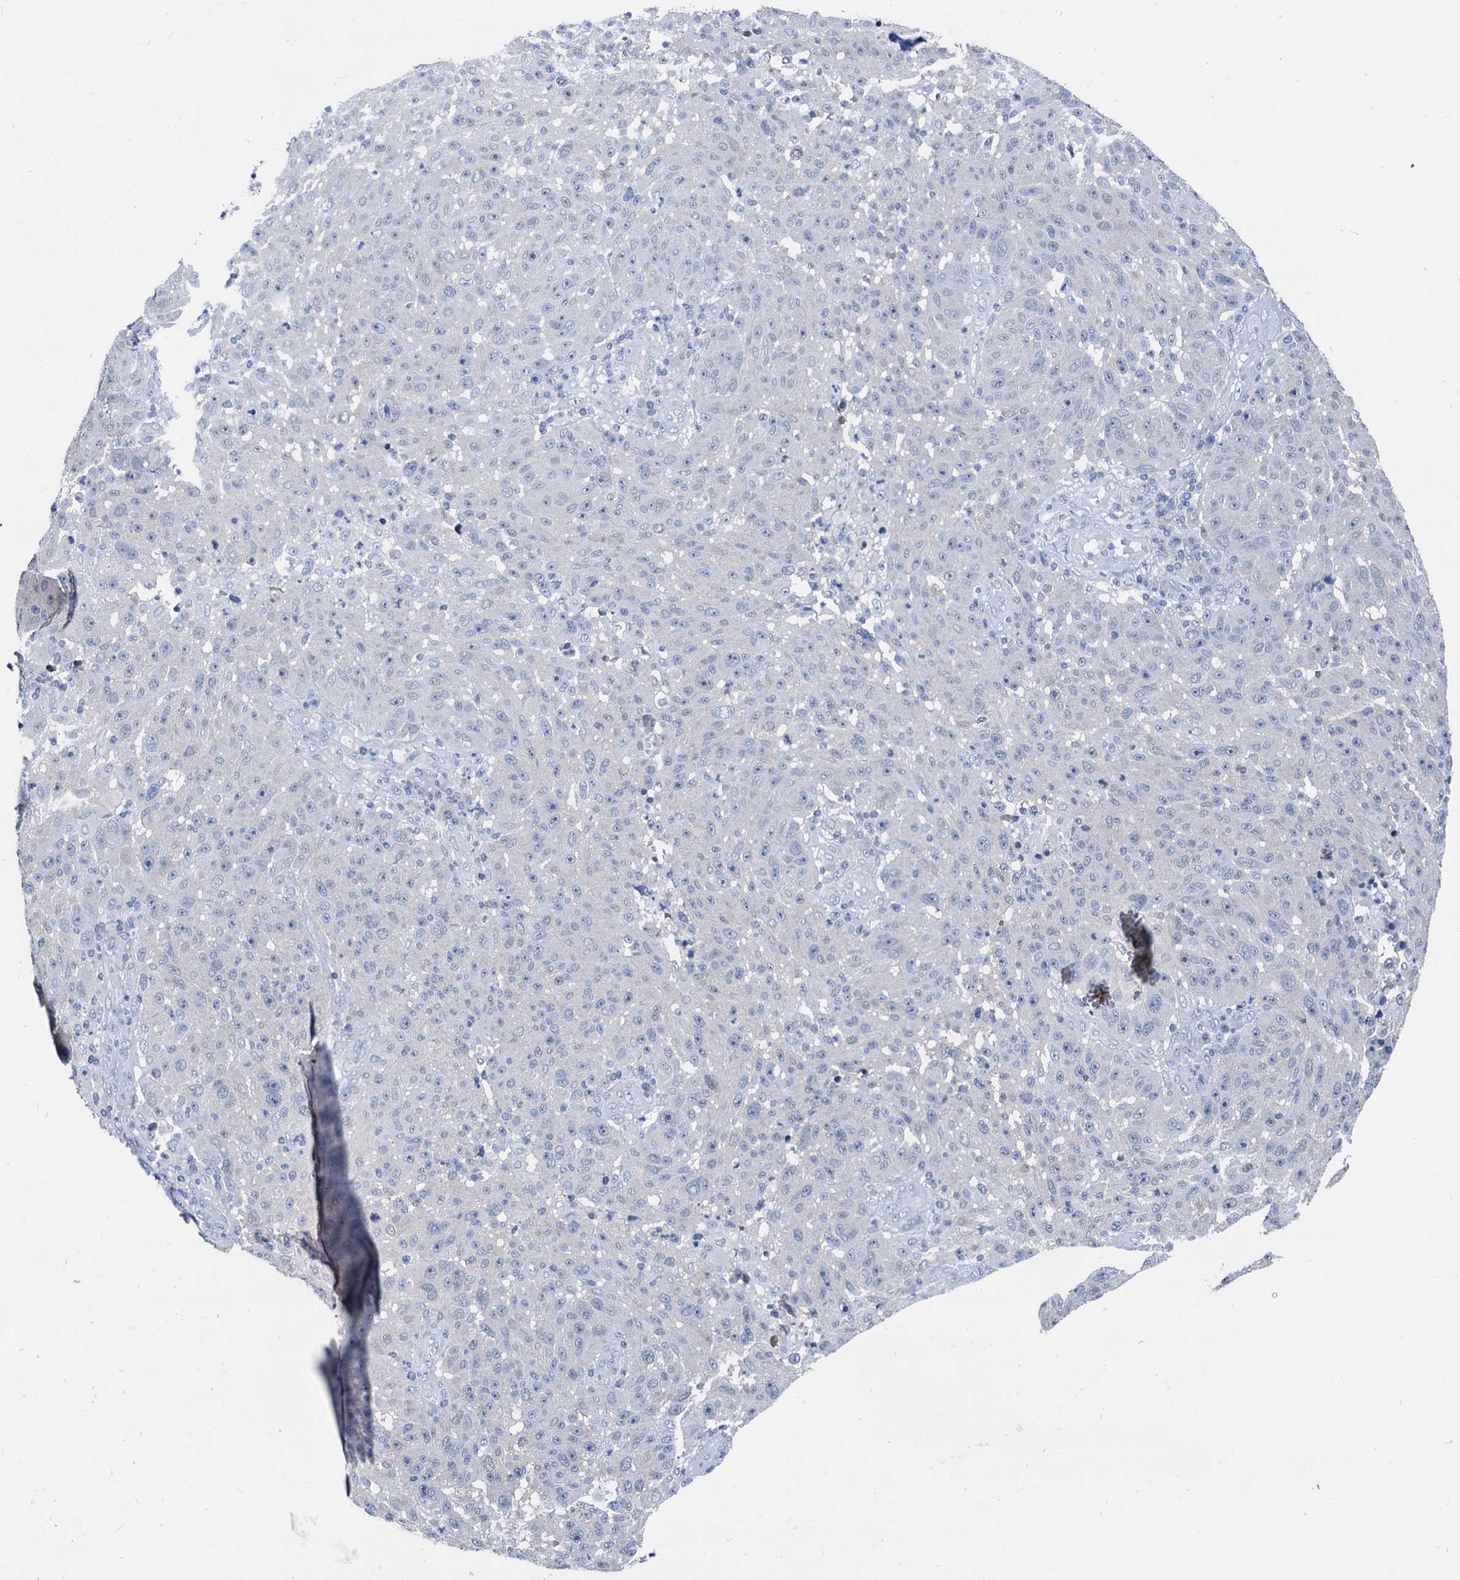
{"staining": {"intensity": "negative", "quantity": "none", "location": "none"}, "tissue": "melanoma", "cell_type": "Tumor cells", "image_type": "cancer", "snomed": [{"axis": "morphology", "description": "Malignant melanoma, NOS"}, {"axis": "topography", "description": "Skin"}], "caption": "Melanoma stained for a protein using IHC shows no staining tumor cells.", "gene": "GLO1", "patient": {"sex": "male", "age": 53}}